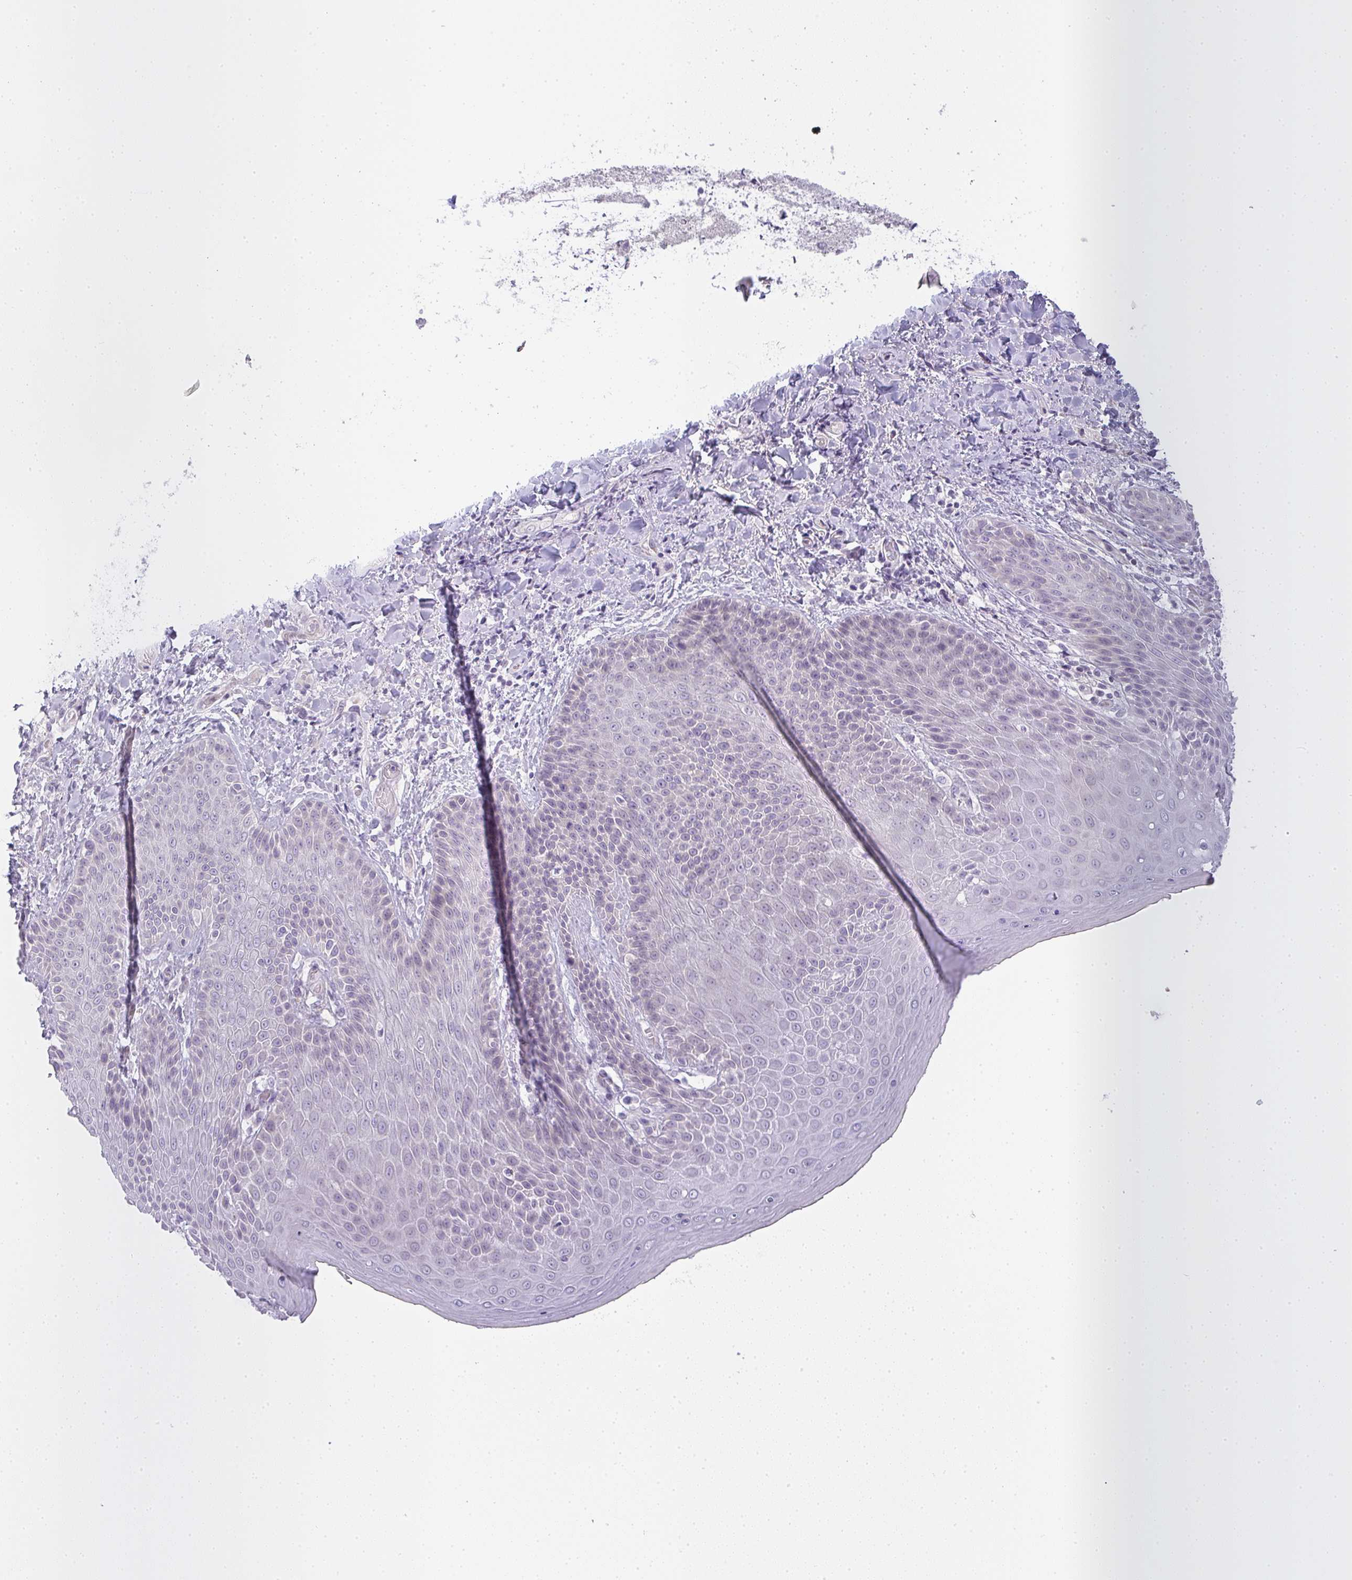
{"staining": {"intensity": "strong", "quantity": "<25%", "location": "cytoplasmic/membranous"}, "tissue": "skin", "cell_type": "Epidermal cells", "image_type": "normal", "snomed": [{"axis": "morphology", "description": "Normal tissue, NOS"}, {"axis": "topography", "description": "Anal"}, {"axis": "topography", "description": "Peripheral nerve tissue"}], "caption": "Immunohistochemical staining of benign skin exhibits <25% levels of strong cytoplasmic/membranous protein staining in about <25% of epidermal cells.", "gene": "SIRPB2", "patient": {"sex": "male", "age": 51}}